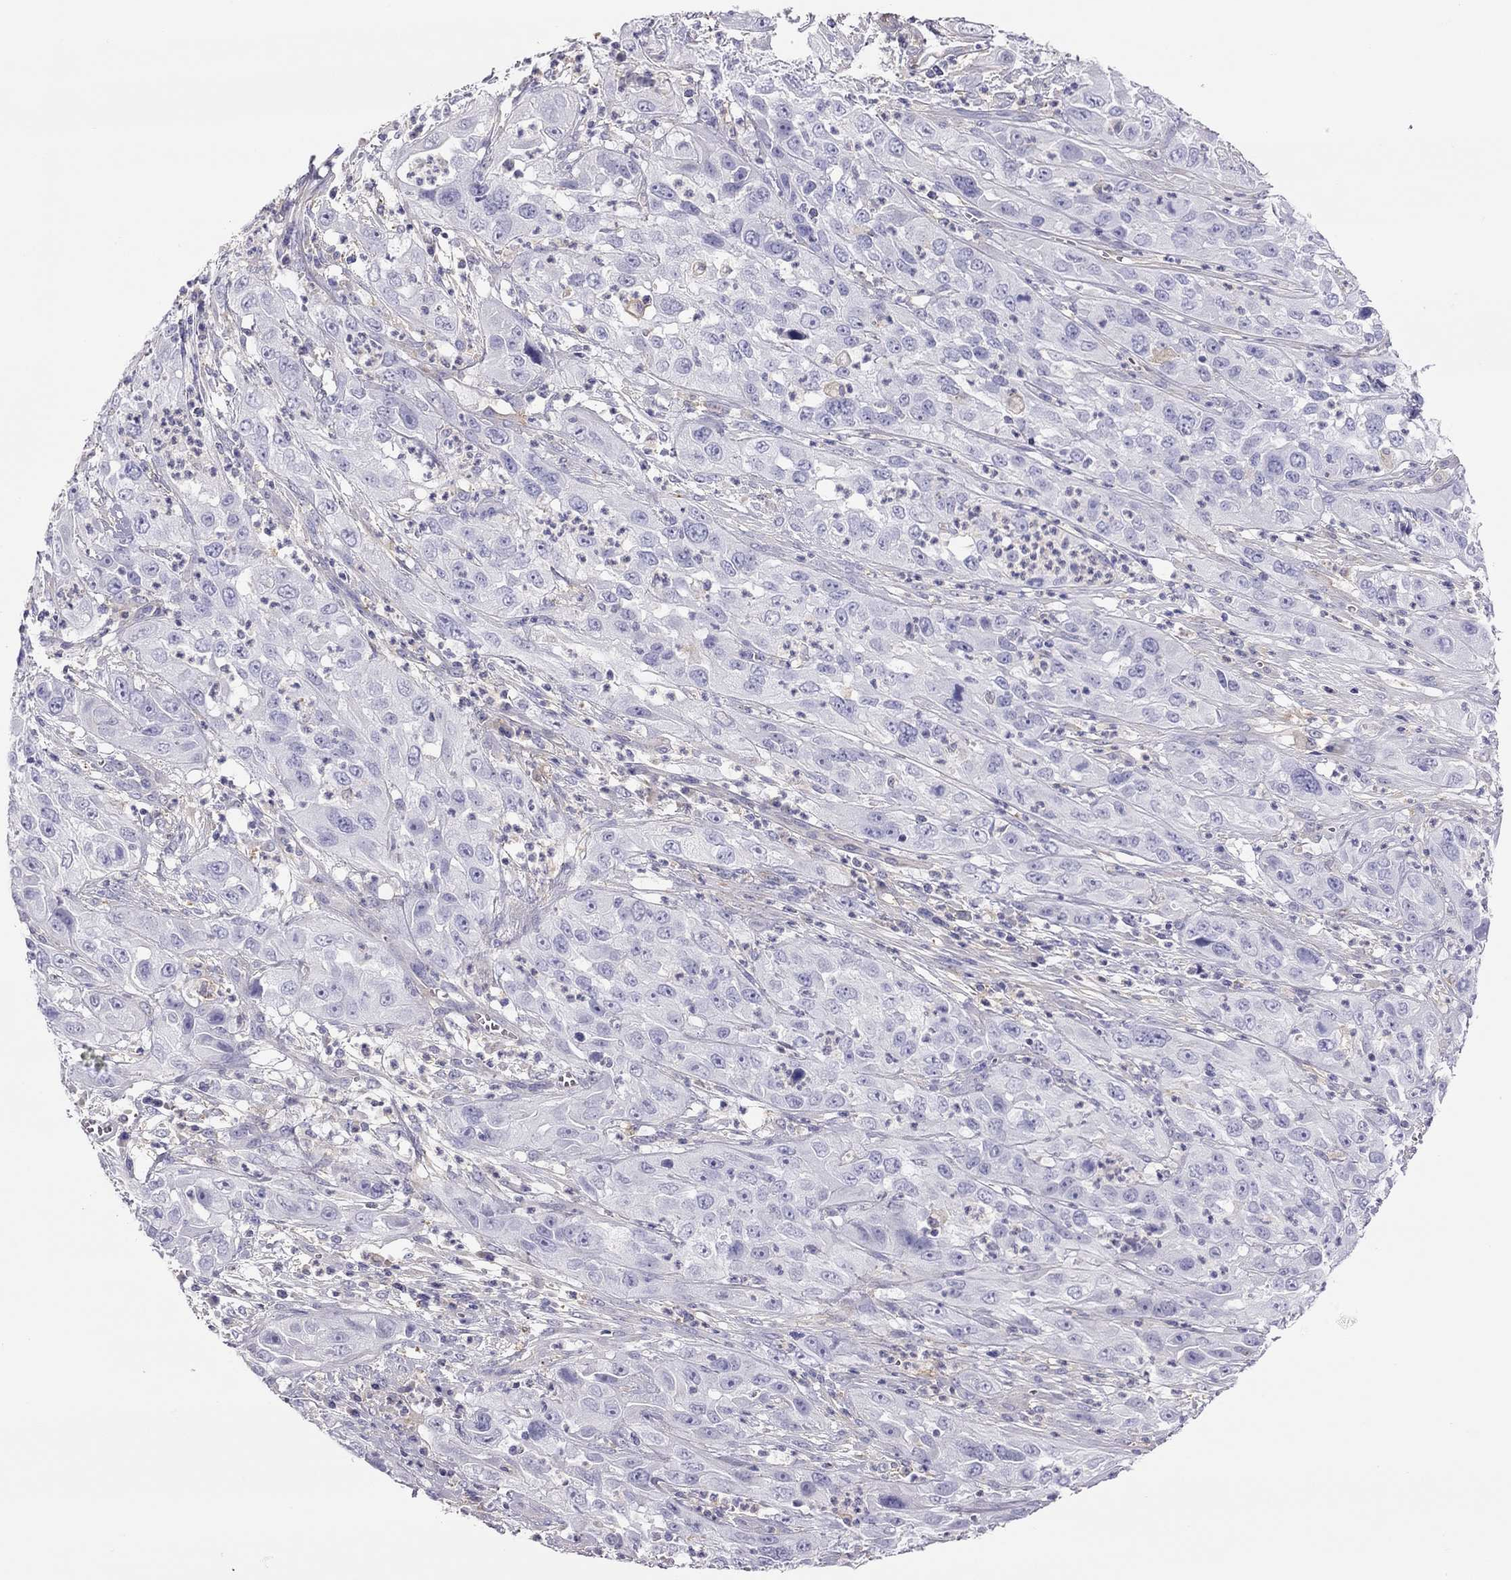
{"staining": {"intensity": "negative", "quantity": "none", "location": "none"}, "tissue": "cervical cancer", "cell_type": "Tumor cells", "image_type": "cancer", "snomed": [{"axis": "morphology", "description": "Squamous cell carcinoma, NOS"}, {"axis": "topography", "description": "Cervix"}], "caption": "DAB immunohistochemical staining of human cervical cancer demonstrates no significant expression in tumor cells.", "gene": "ALOX15B", "patient": {"sex": "female", "age": 32}}